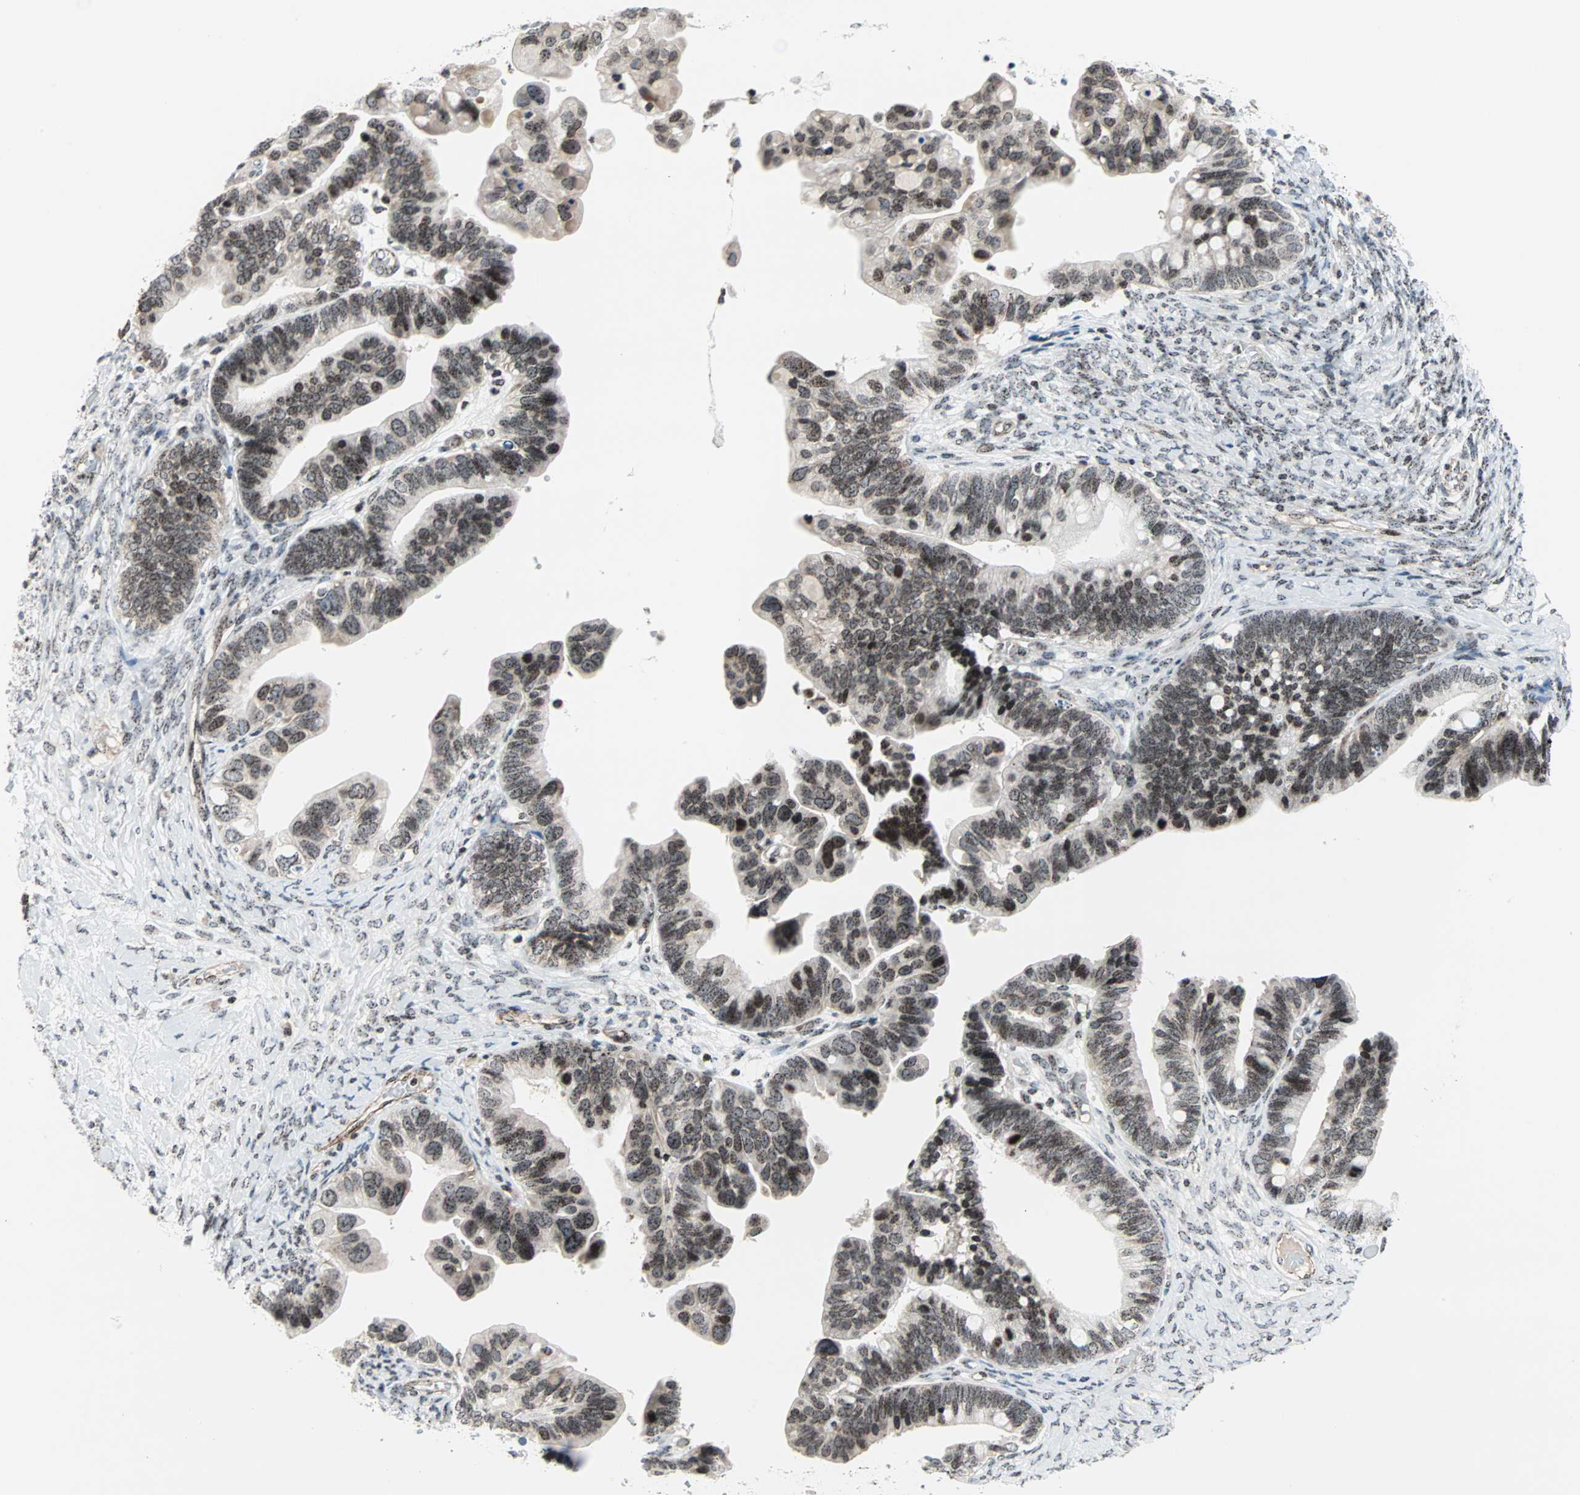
{"staining": {"intensity": "moderate", "quantity": ">75%", "location": "nuclear"}, "tissue": "ovarian cancer", "cell_type": "Tumor cells", "image_type": "cancer", "snomed": [{"axis": "morphology", "description": "Cystadenocarcinoma, serous, NOS"}, {"axis": "topography", "description": "Ovary"}], "caption": "Immunohistochemistry (DAB (3,3'-diaminobenzidine)) staining of ovarian cancer displays moderate nuclear protein expression in about >75% of tumor cells.", "gene": "CENPA", "patient": {"sex": "female", "age": 56}}